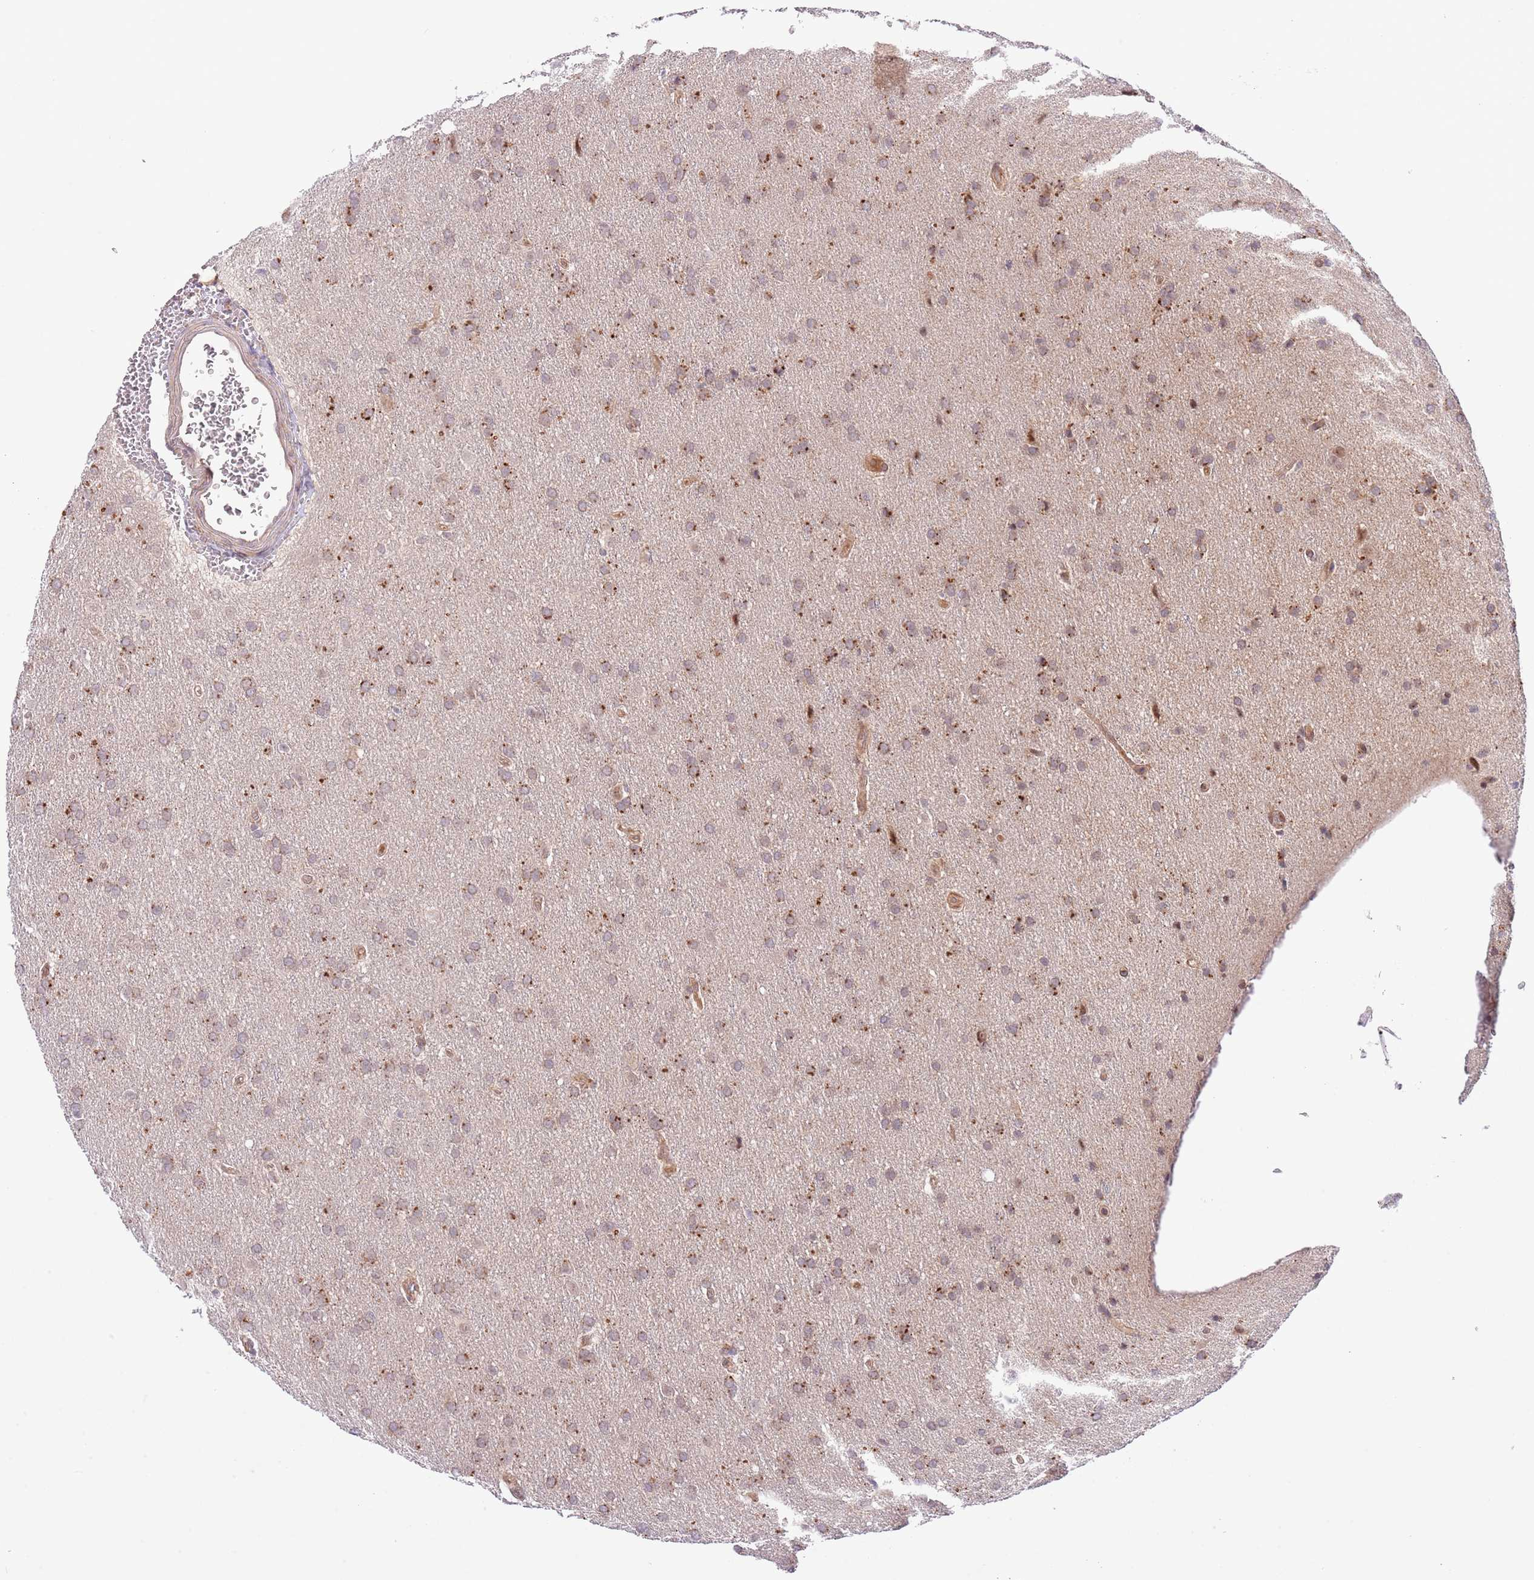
{"staining": {"intensity": "moderate", "quantity": "25%-75%", "location": "cytoplasmic/membranous"}, "tissue": "glioma", "cell_type": "Tumor cells", "image_type": "cancer", "snomed": [{"axis": "morphology", "description": "Glioma, malignant, Low grade"}, {"axis": "topography", "description": "Brain"}], "caption": "Moderate cytoplasmic/membranous protein expression is seen in about 25%-75% of tumor cells in glioma.", "gene": "PRR16", "patient": {"sex": "female", "age": 32}}